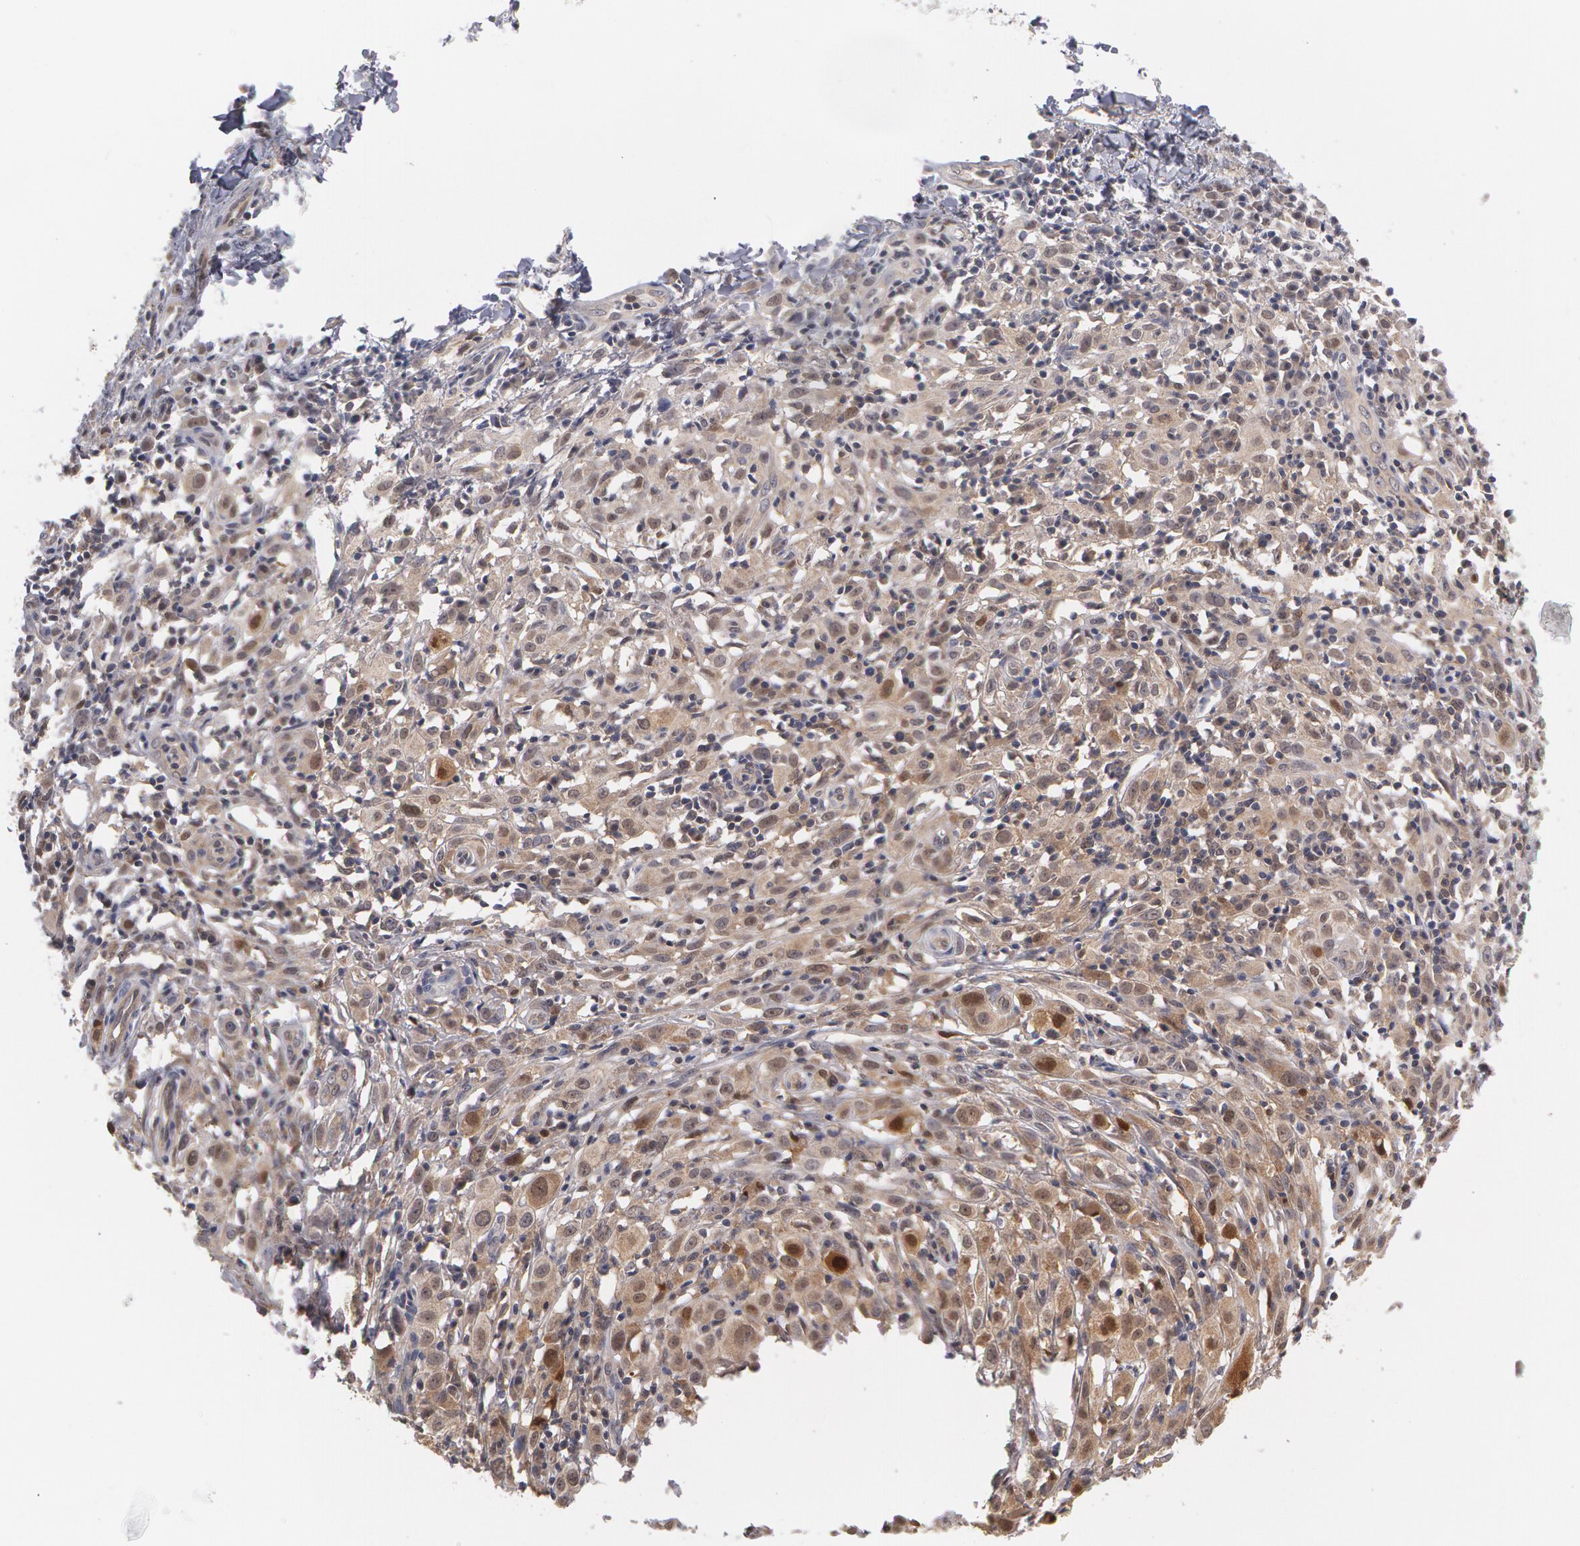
{"staining": {"intensity": "moderate", "quantity": "<25%", "location": "nuclear"}, "tissue": "melanoma", "cell_type": "Tumor cells", "image_type": "cancer", "snomed": [{"axis": "morphology", "description": "Malignant melanoma, NOS"}, {"axis": "topography", "description": "Skin"}], "caption": "Immunohistochemical staining of melanoma demonstrates low levels of moderate nuclear protein staining in approximately <25% of tumor cells. (DAB = brown stain, brightfield microscopy at high magnification).", "gene": "TXNRD1", "patient": {"sex": "female", "age": 52}}